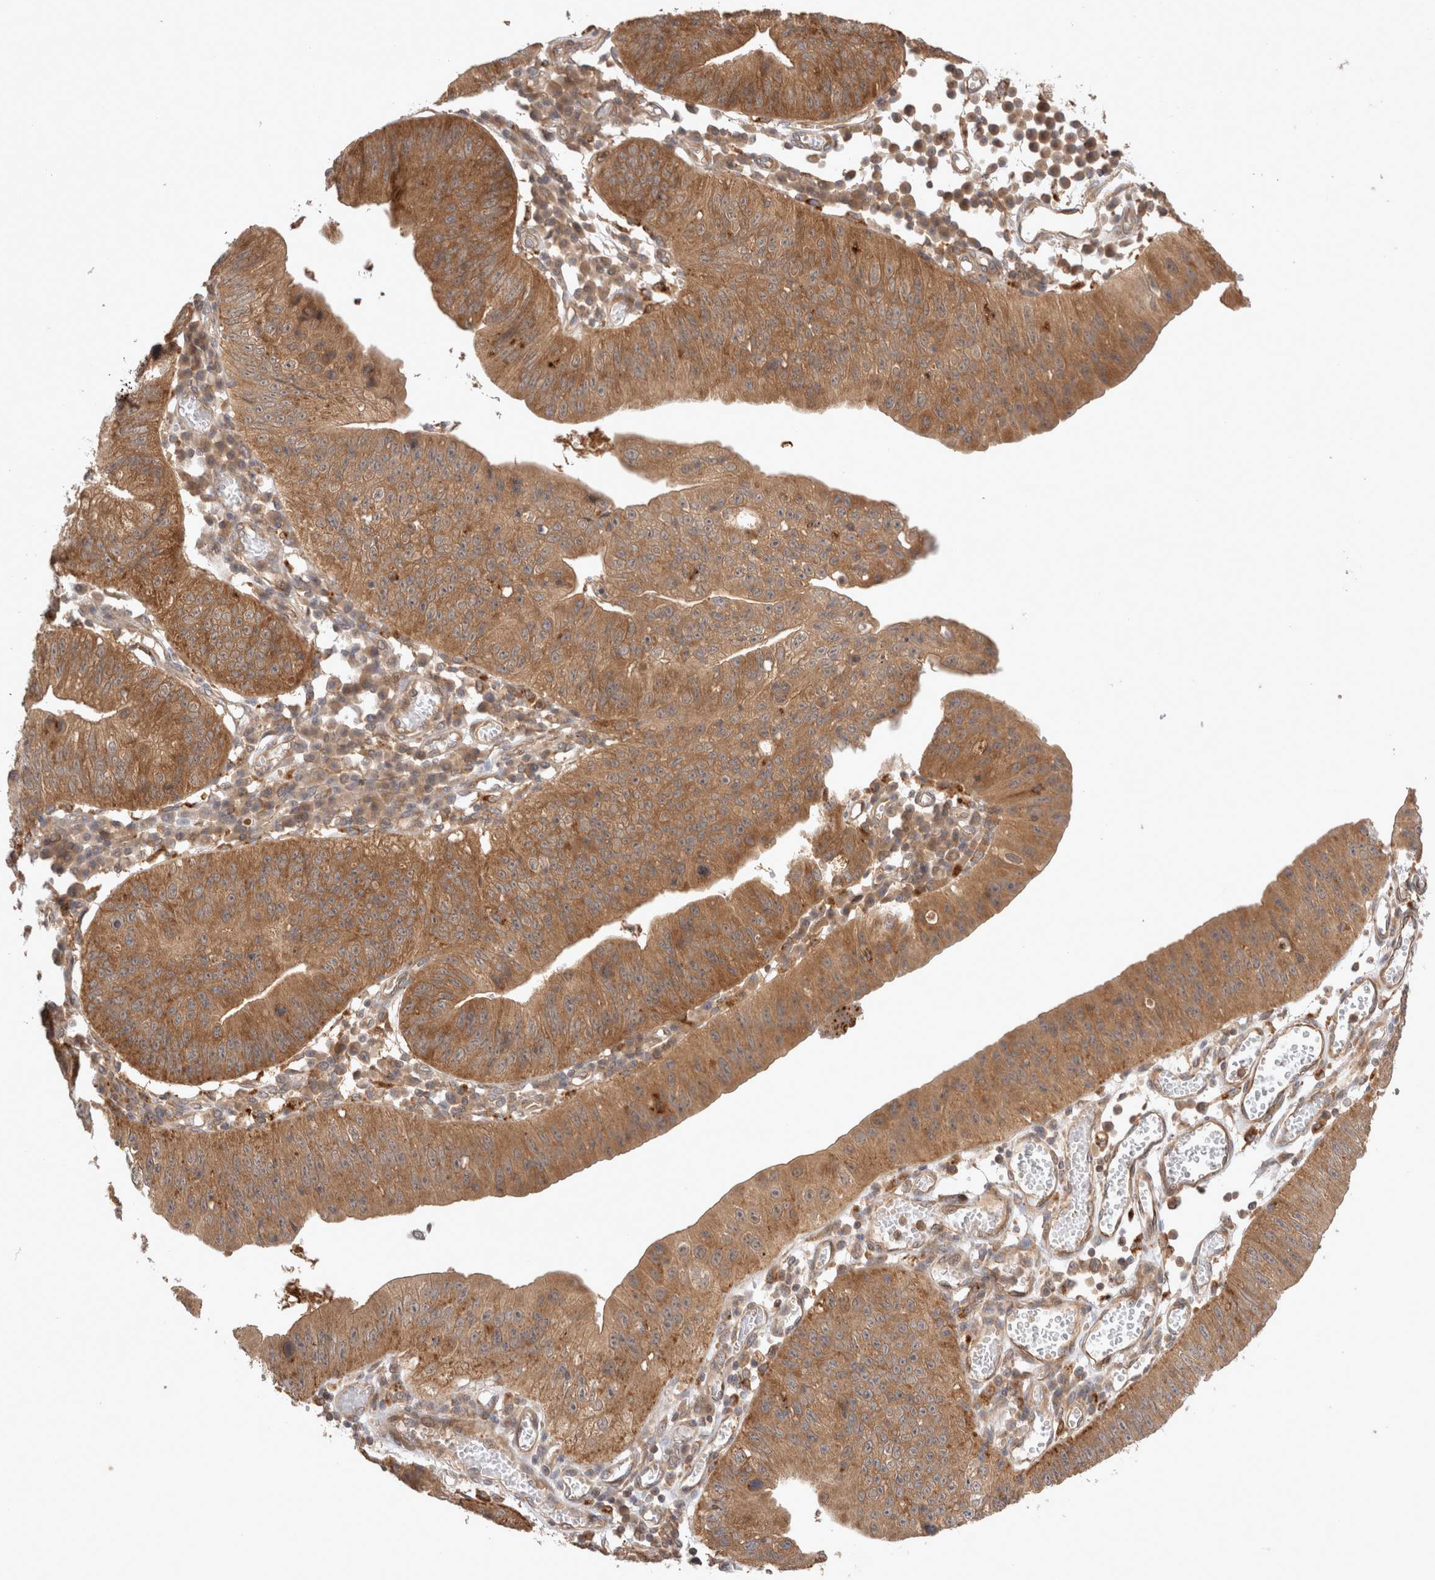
{"staining": {"intensity": "moderate", "quantity": ">75%", "location": "cytoplasmic/membranous"}, "tissue": "stomach cancer", "cell_type": "Tumor cells", "image_type": "cancer", "snomed": [{"axis": "morphology", "description": "Adenocarcinoma, NOS"}, {"axis": "topography", "description": "Stomach"}], "caption": "High-power microscopy captured an immunohistochemistry photomicrograph of adenocarcinoma (stomach), revealing moderate cytoplasmic/membranous staining in approximately >75% of tumor cells. Immunohistochemistry (ihc) stains the protein of interest in brown and the nuclei are stained blue.", "gene": "VPS28", "patient": {"sex": "male", "age": 59}}